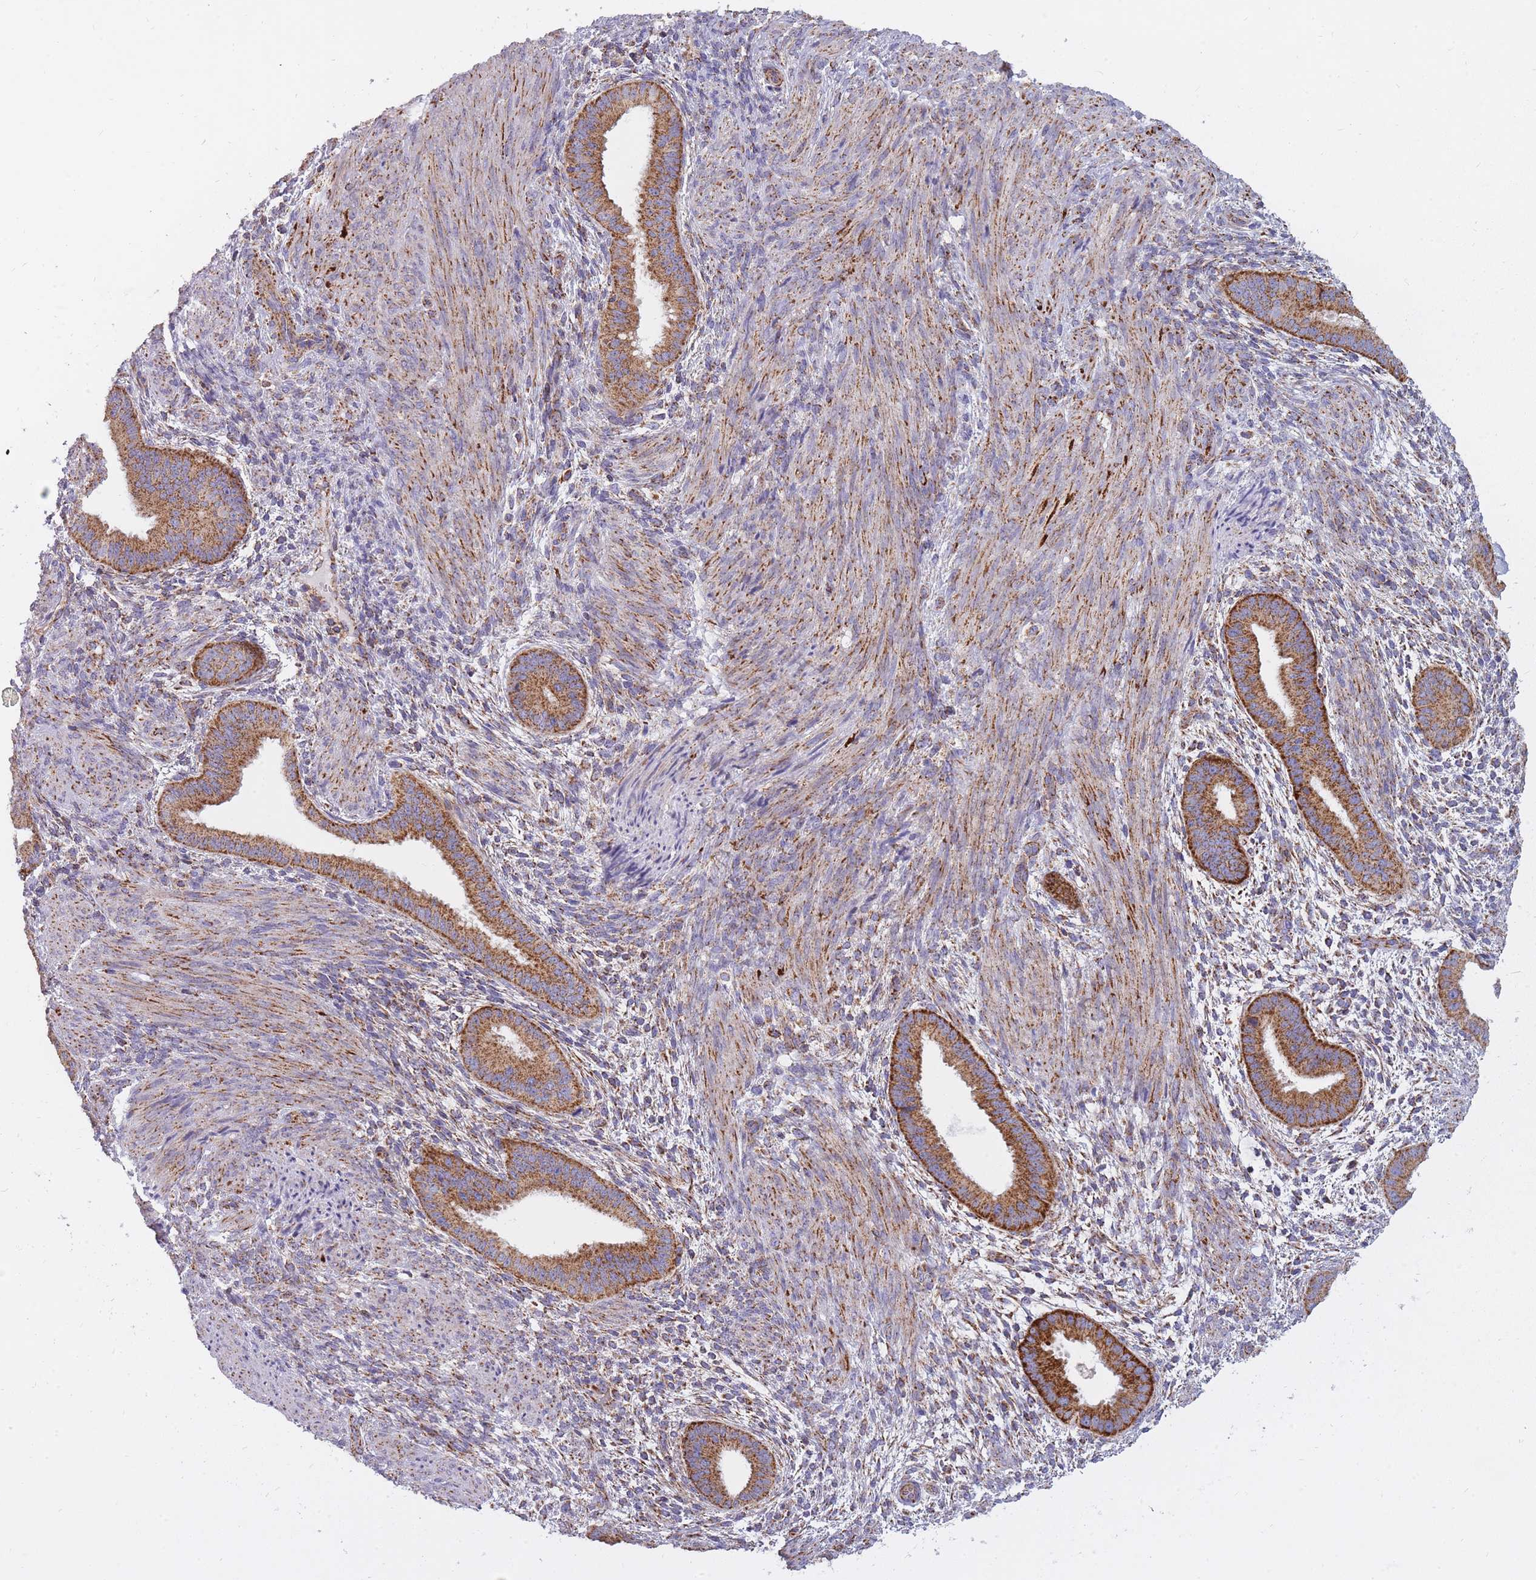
{"staining": {"intensity": "moderate", "quantity": "<25%", "location": "cytoplasmic/membranous"}, "tissue": "endometrium", "cell_type": "Cells in endometrial stroma", "image_type": "normal", "snomed": [{"axis": "morphology", "description": "Normal tissue, NOS"}, {"axis": "topography", "description": "Endometrium"}], "caption": "A low amount of moderate cytoplasmic/membranous staining is appreciated in about <25% of cells in endometrial stroma in normal endometrium. (DAB (3,3'-diaminobenzidine) = brown stain, brightfield microscopy at high magnification).", "gene": "ALKBH4", "patient": {"sex": "female", "age": 36}}